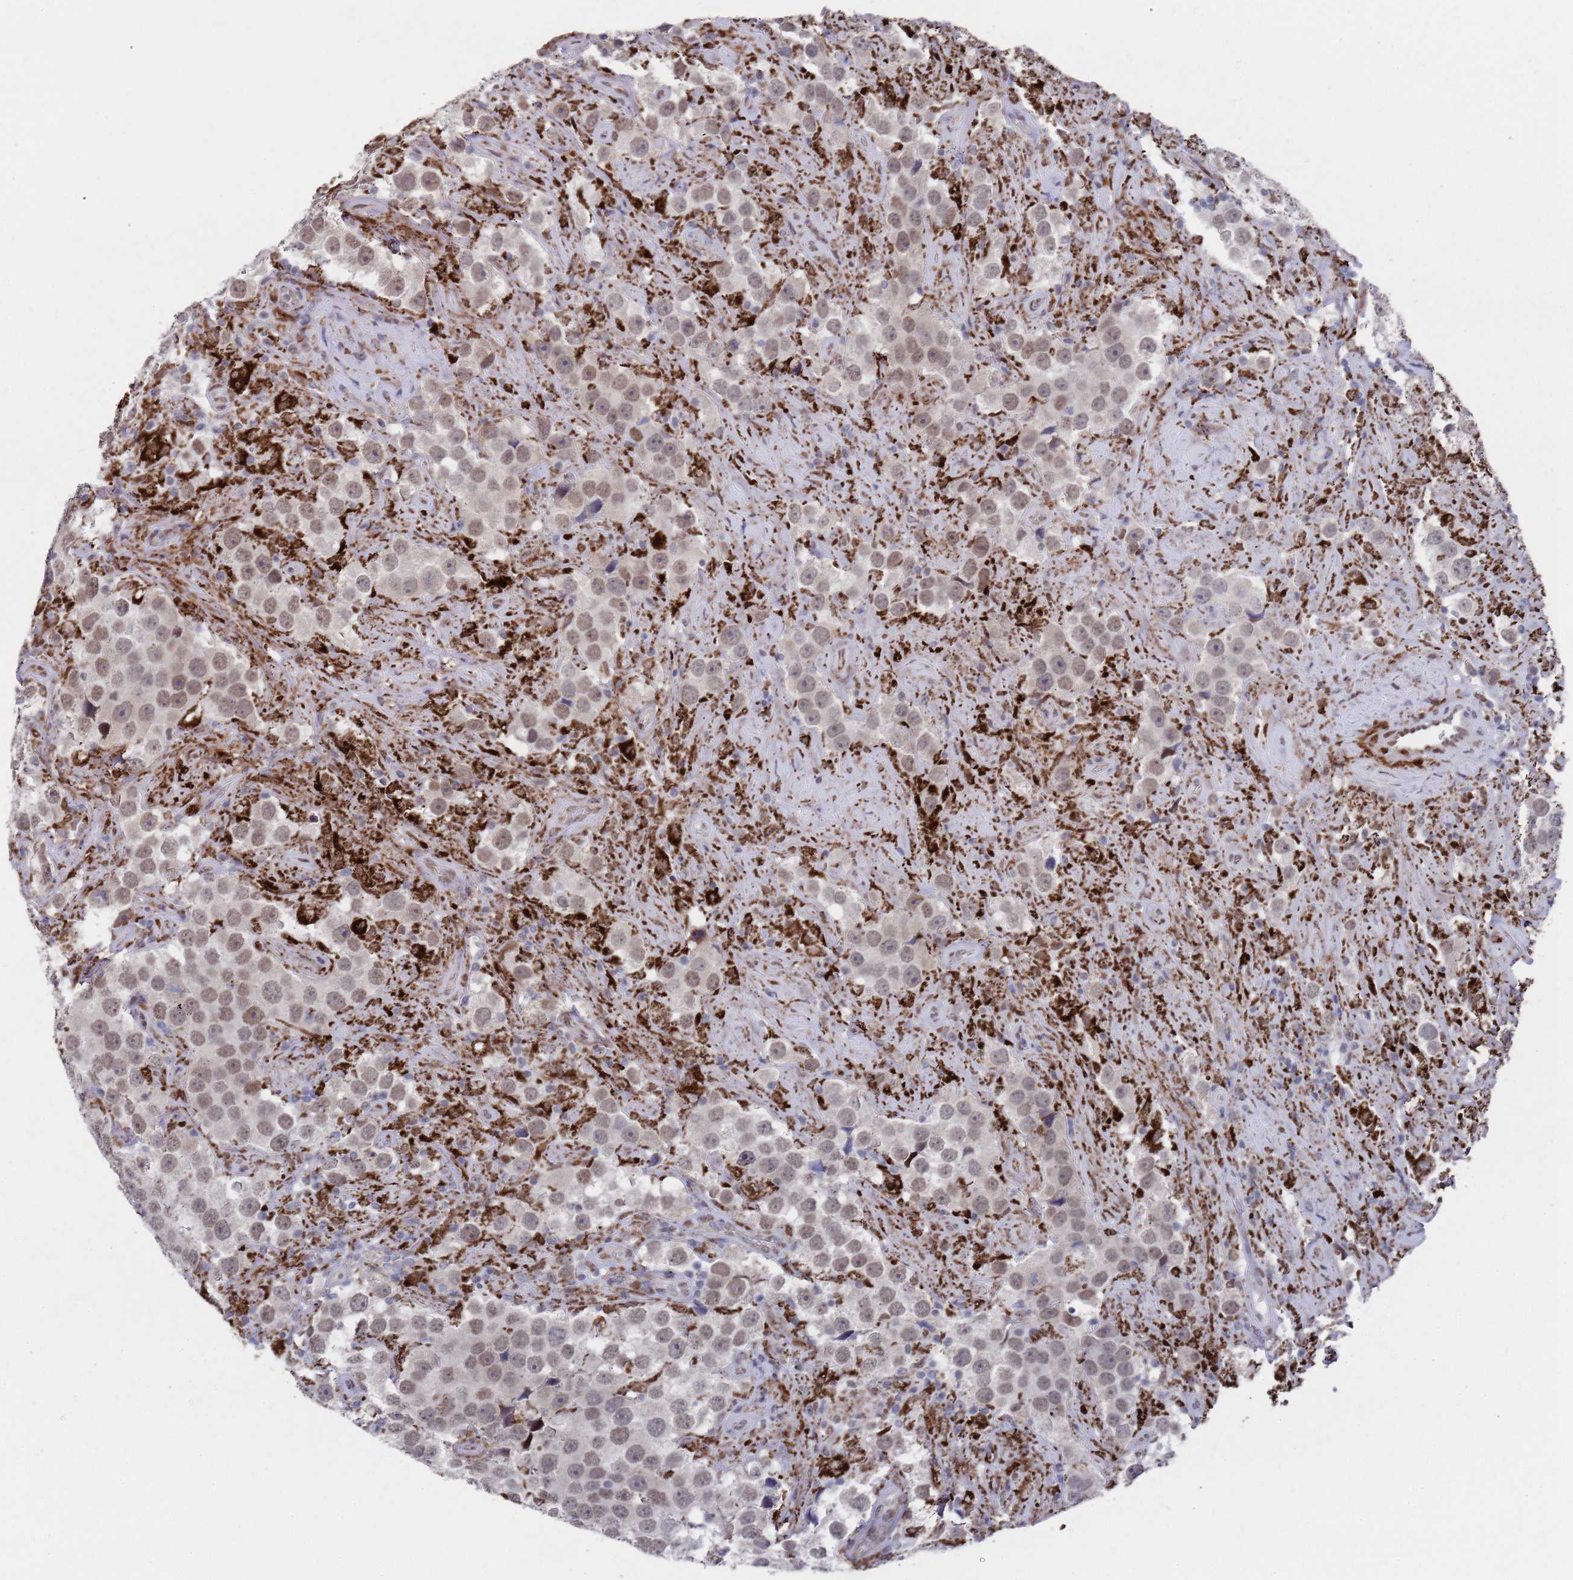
{"staining": {"intensity": "moderate", "quantity": ">75%", "location": "nuclear"}, "tissue": "testis cancer", "cell_type": "Tumor cells", "image_type": "cancer", "snomed": [{"axis": "morphology", "description": "Seminoma, NOS"}, {"axis": "topography", "description": "Testis"}], "caption": "An image showing moderate nuclear staining in approximately >75% of tumor cells in testis cancer, as visualized by brown immunohistochemical staining.", "gene": "COPS6", "patient": {"sex": "male", "age": 49}}